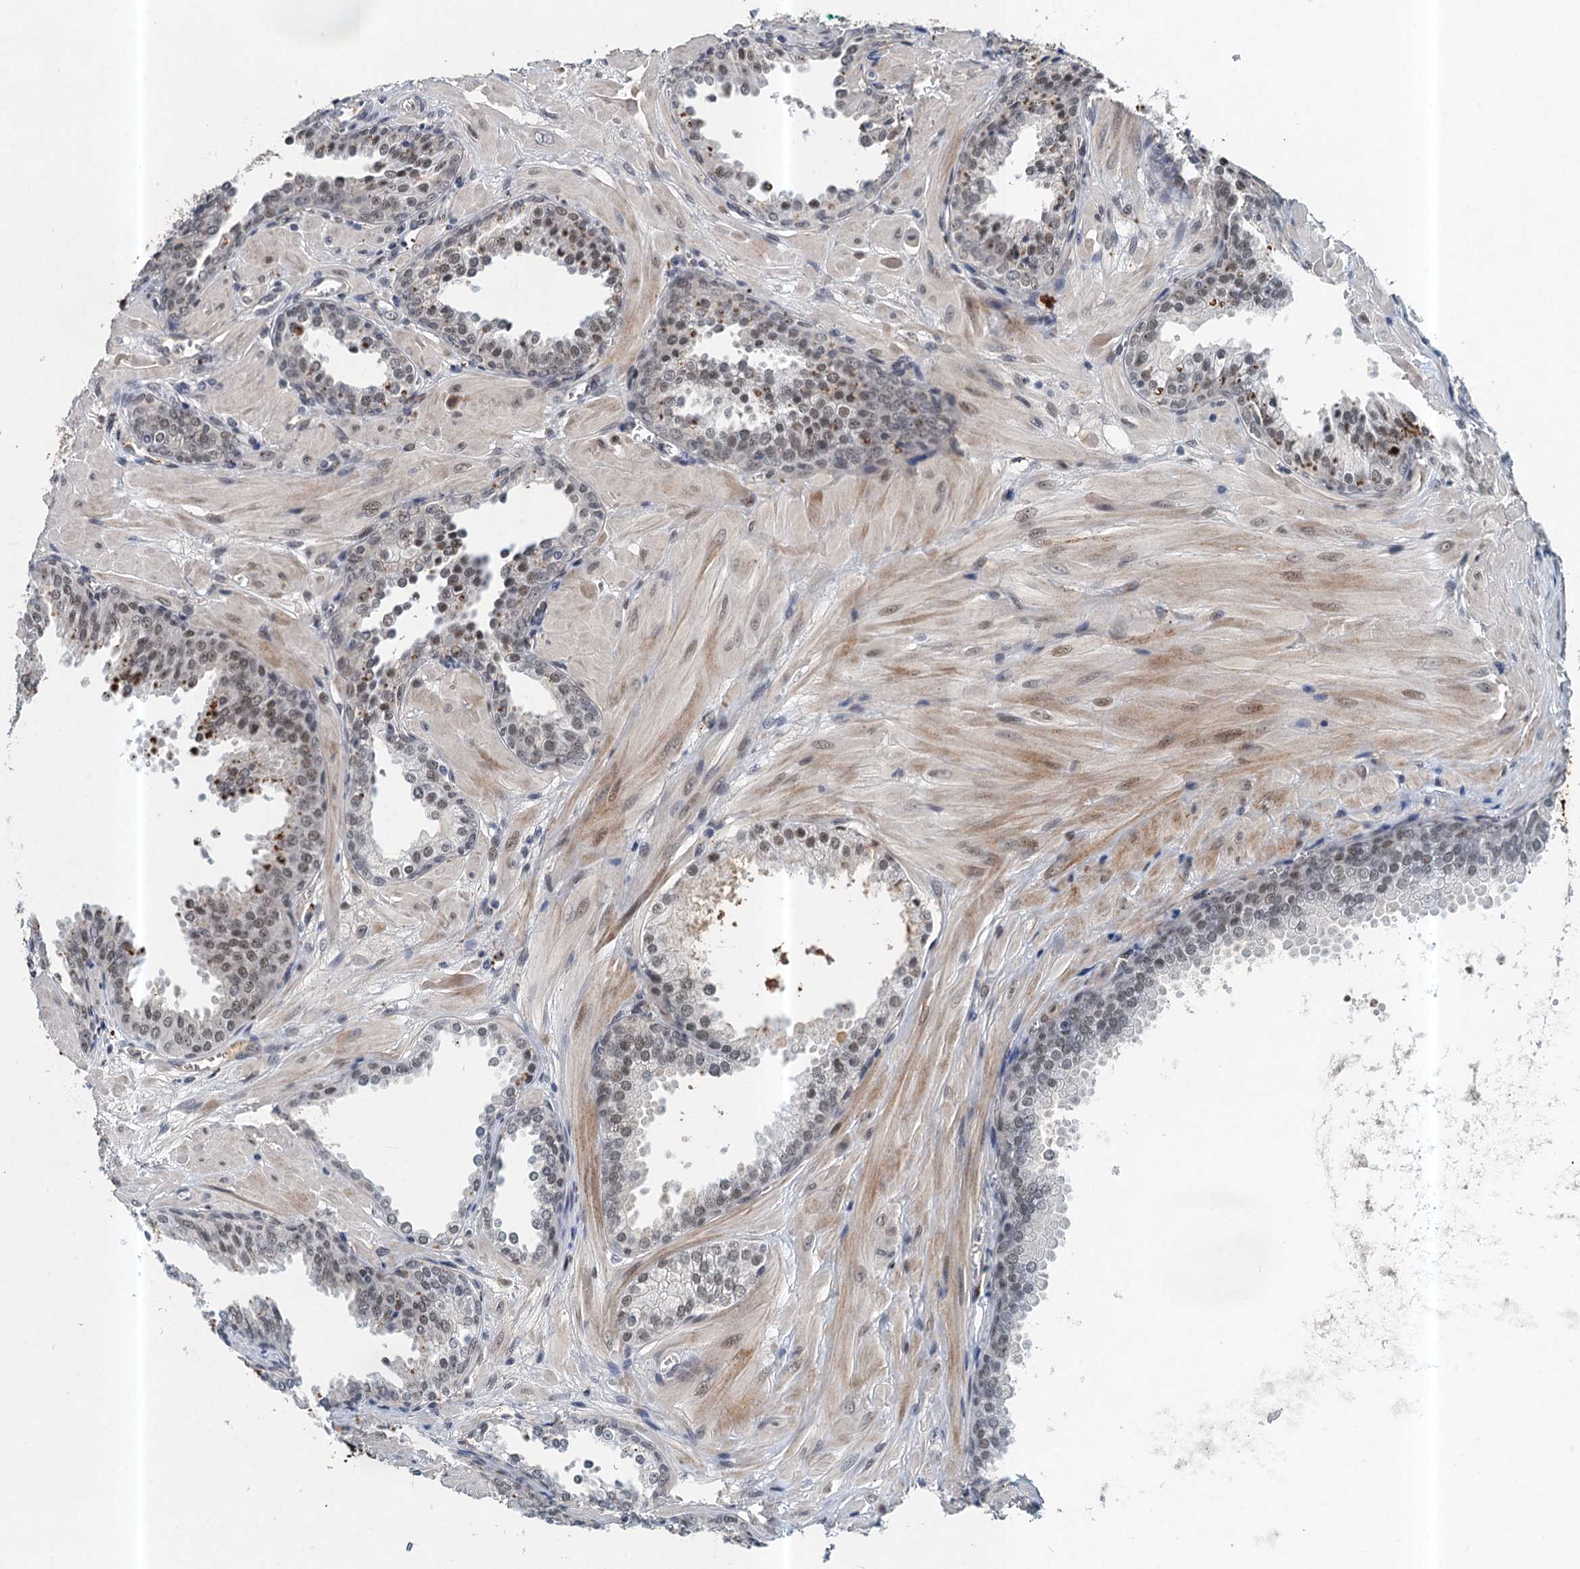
{"staining": {"intensity": "weak", "quantity": "25%-75%", "location": "nuclear"}, "tissue": "prostate cancer", "cell_type": "Tumor cells", "image_type": "cancer", "snomed": [{"axis": "morphology", "description": "Adenocarcinoma, Low grade"}, {"axis": "topography", "description": "Prostate"}], "caption": "Low-grade adenocarcinoma (prostate) tissue demonstrates weak nuclear staining in approximately 25%-75% of tumor cells", "gene": "CSTF3", "patient": {"sex": "male", "age": 67}}